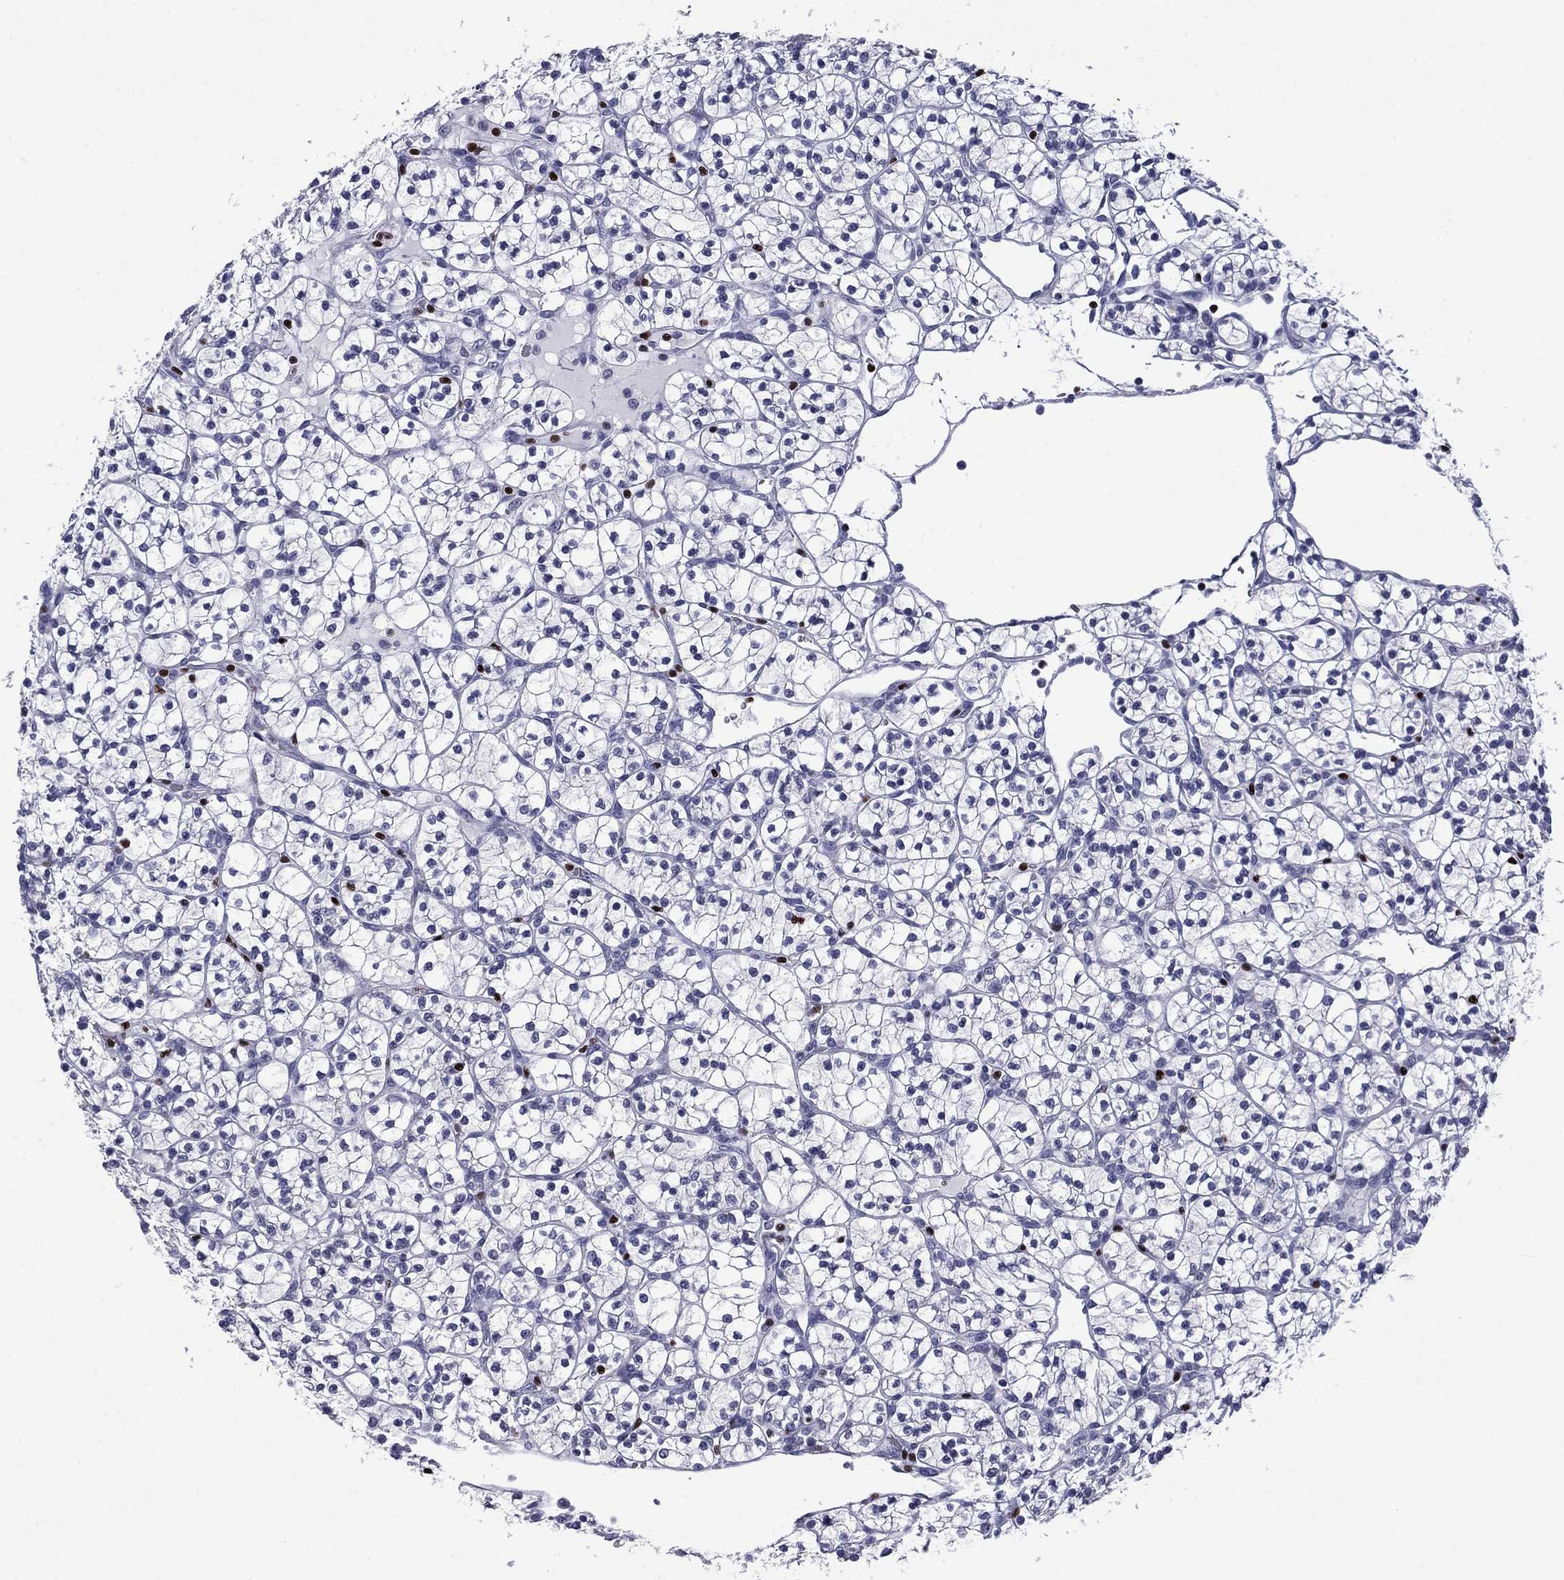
{"staining": {"intensity": "negative", "quantity": "none", "location": "none"}, "tissue": "renal cancer", "cell_type": "Tumor cells", "image_type": "cancer", "snomed": [{"axis": "morphology", "description": "Adenocarcinoma, NOS"}, {"axis": "topography", "description": "Kidney"}], "caption": "This image is of renal cancer stained with immunohistochemistry to label a protein in brown with the nuclei are counter-stained blue. There is no staining in tumor cells.", "gene": "IKZF3", "patient": {"sex": "female", "age": 89}}